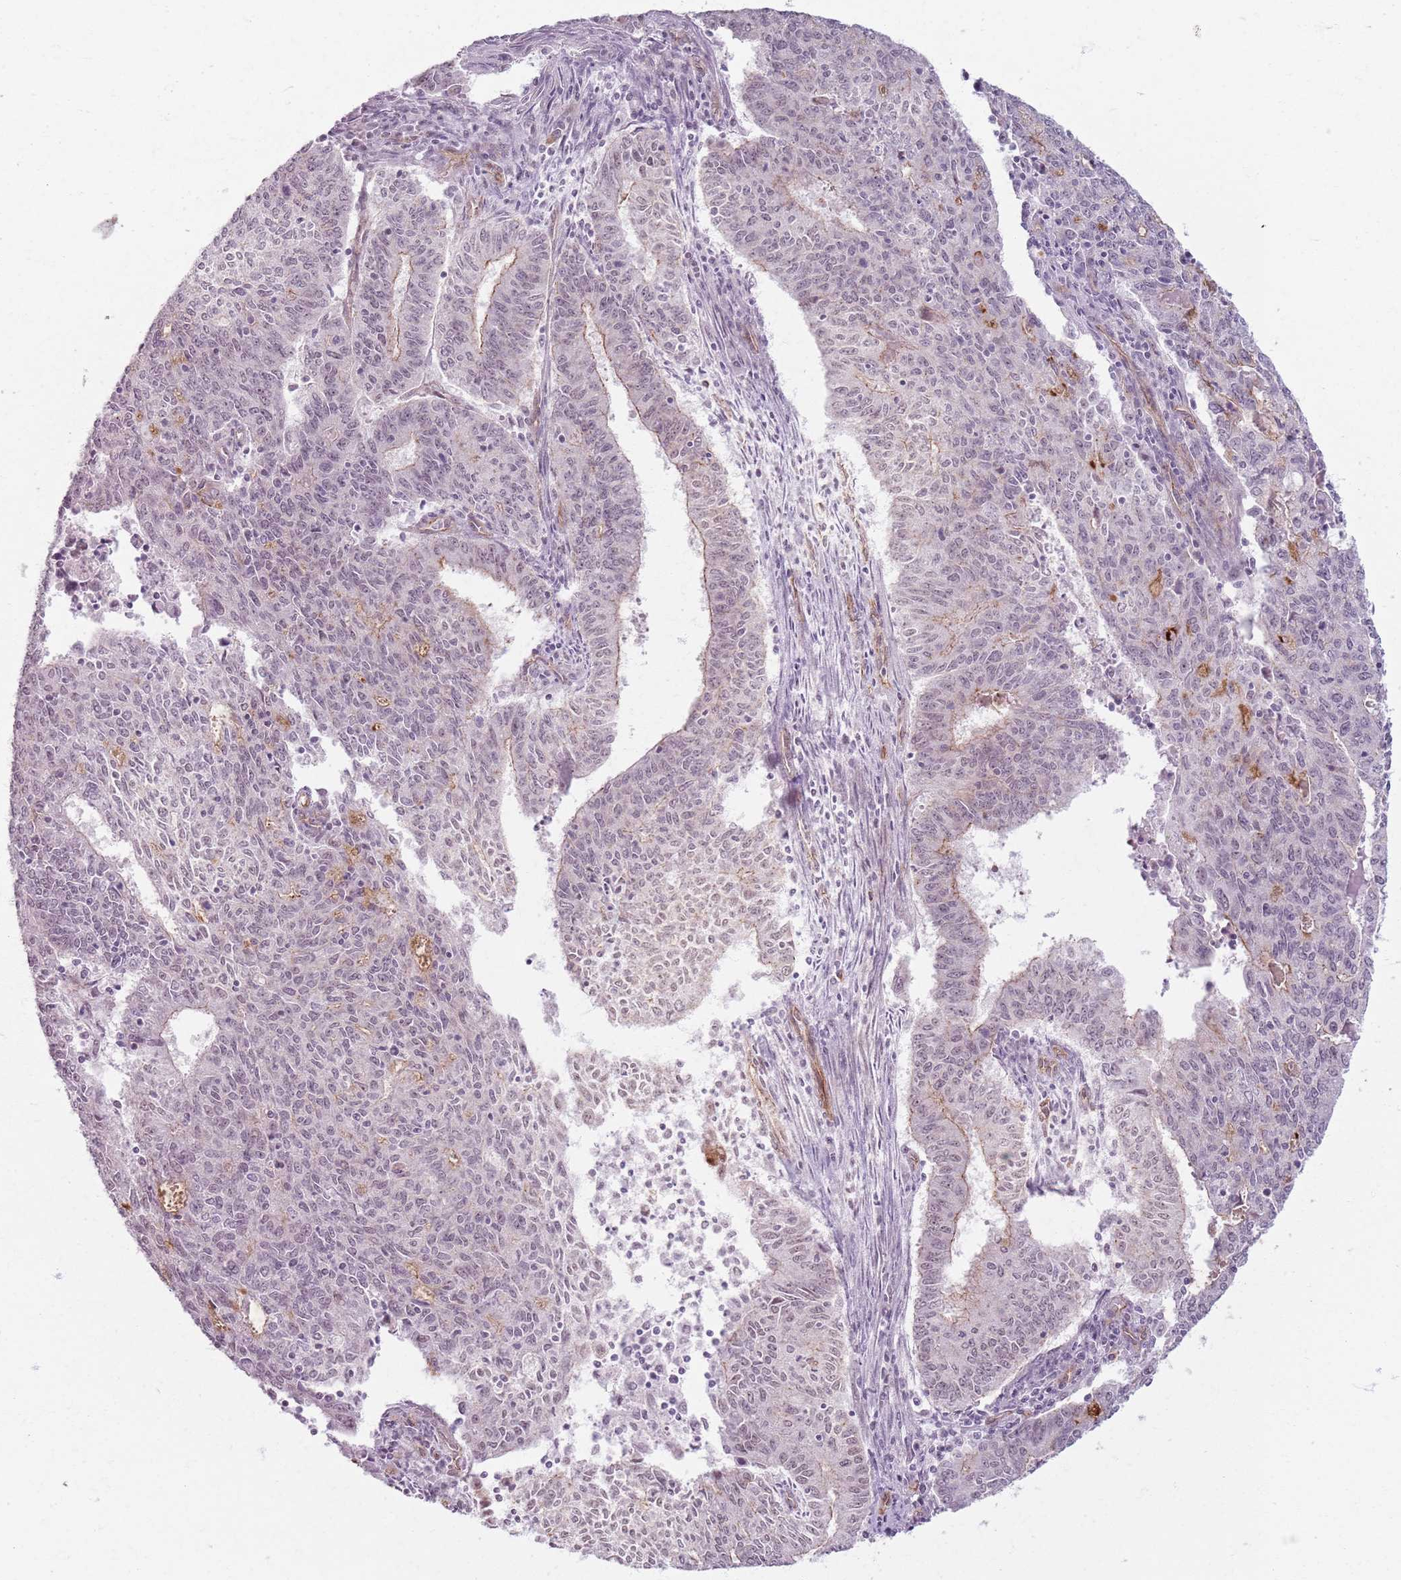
{"staining": {"intensity": "weak", "quantity": "<25%", "location": "cytoplasmic/membranous,nuclear"}, "tissue": "endometrial cancer", "cell_type": "Tumor cells", "image_type": "cancer", "snomed": [{"axis": "morphology", "description": "Adenocarcinoma, NOS"}, {"axis": "topography", "description": "Endometrium"}], "caption": "The IHC photomicrograph has no significant expression in tumor cells of endometrial adenocarcinoma tissue. (Immunohistochemistry, brightfield microscopy, high magnification).", "gene": "KCNA5", "patient": {"sex": "female", "age": 59}}